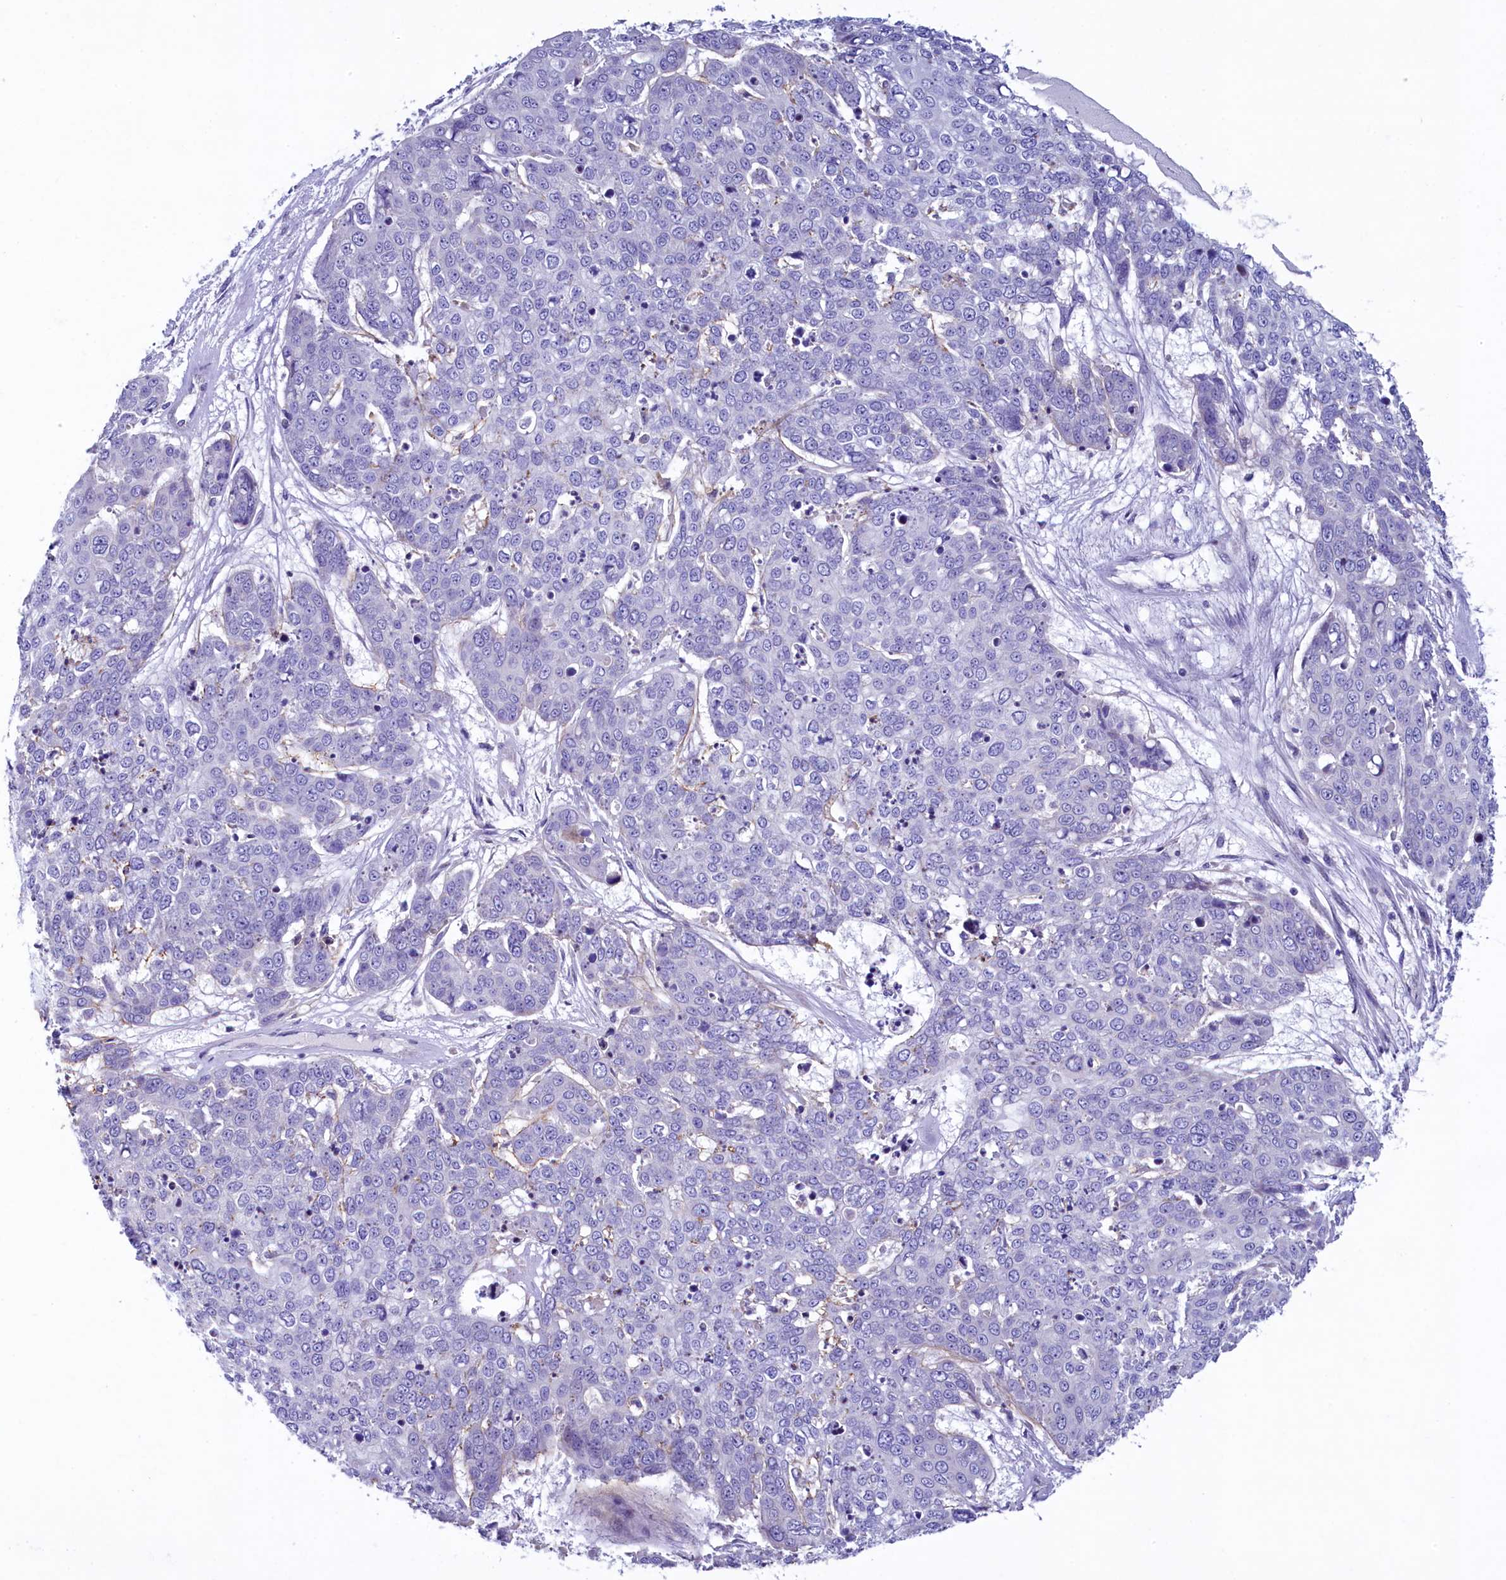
{"staining": {"intensity": "negative", "quantity": "none", "location": "none"}, "tissue": "skin cancer", "cell_type": "Tumor cells", "image_type": "cancer", "snomed": [{"axis": "morphology", "description": "Squamous cell carcinoma, NOS"}, {"axis": "topography", "description": "Skin"}], "caption": "This micrograph is of skin cancer stained with immunohistochemistry (IHC) to label a protein in brown with the nuclei are counter-stained blue. There is no staining in tumor cells.", "gene": "KRBOX5", "patient": {"sex": "male", "age": 71}}